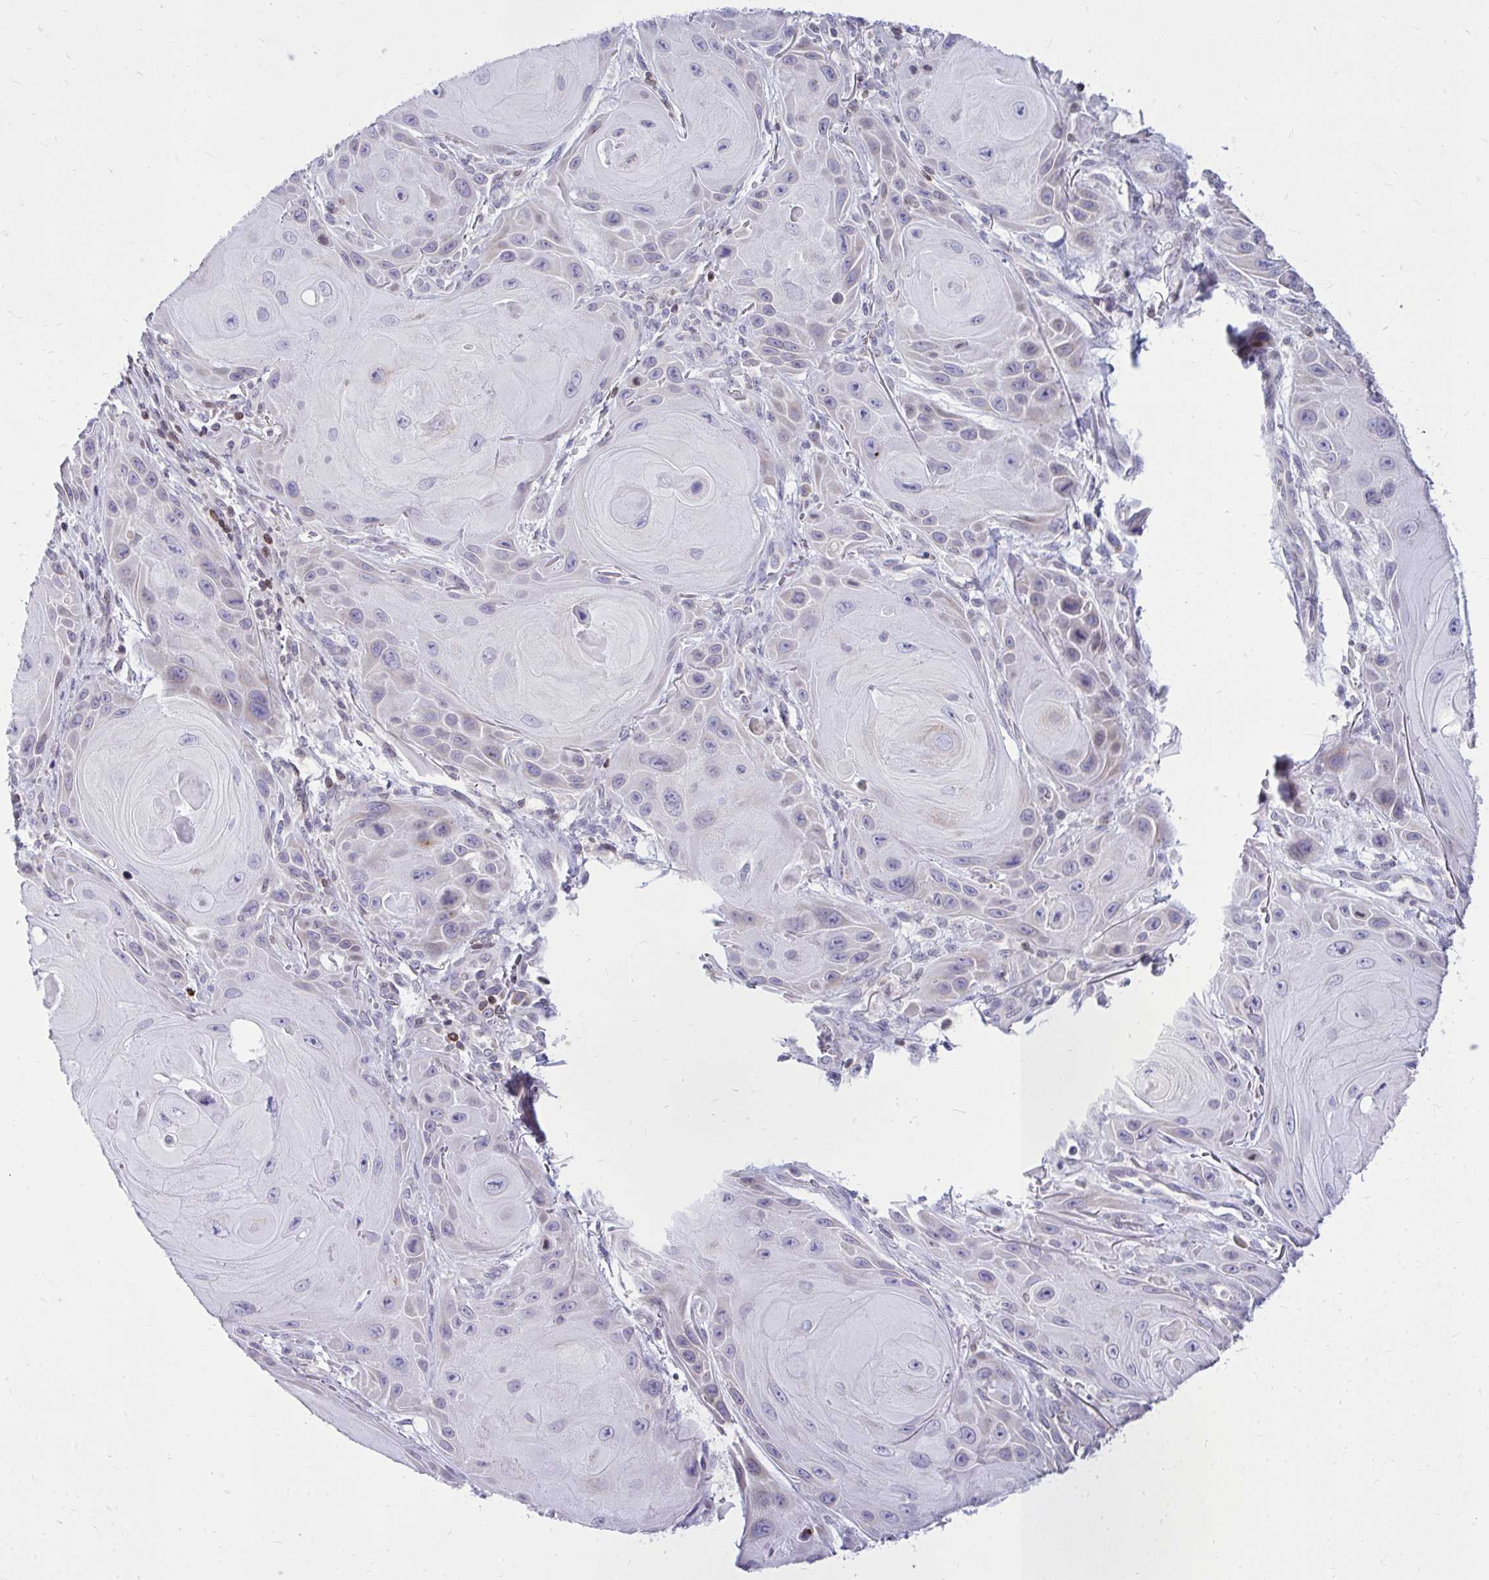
{"staining": {"intensity": "negative", "quantity": "none", "location": "none"}, "tissue": "skin cancer", "cell_type": "Tumor cells", "image_type": "cancer", "snomed": [{"axis": "morphology", "description": "Squamous cell carcinoma, NOS"}, {"axis": "topography", "description": "Skin"}], "caption": "The IHC photomicrograph has no significant expression in tumor cells of skin cancer tissue.", "gene": "RPS6KA2", "patient": {"sex": "female", "age": 94}}